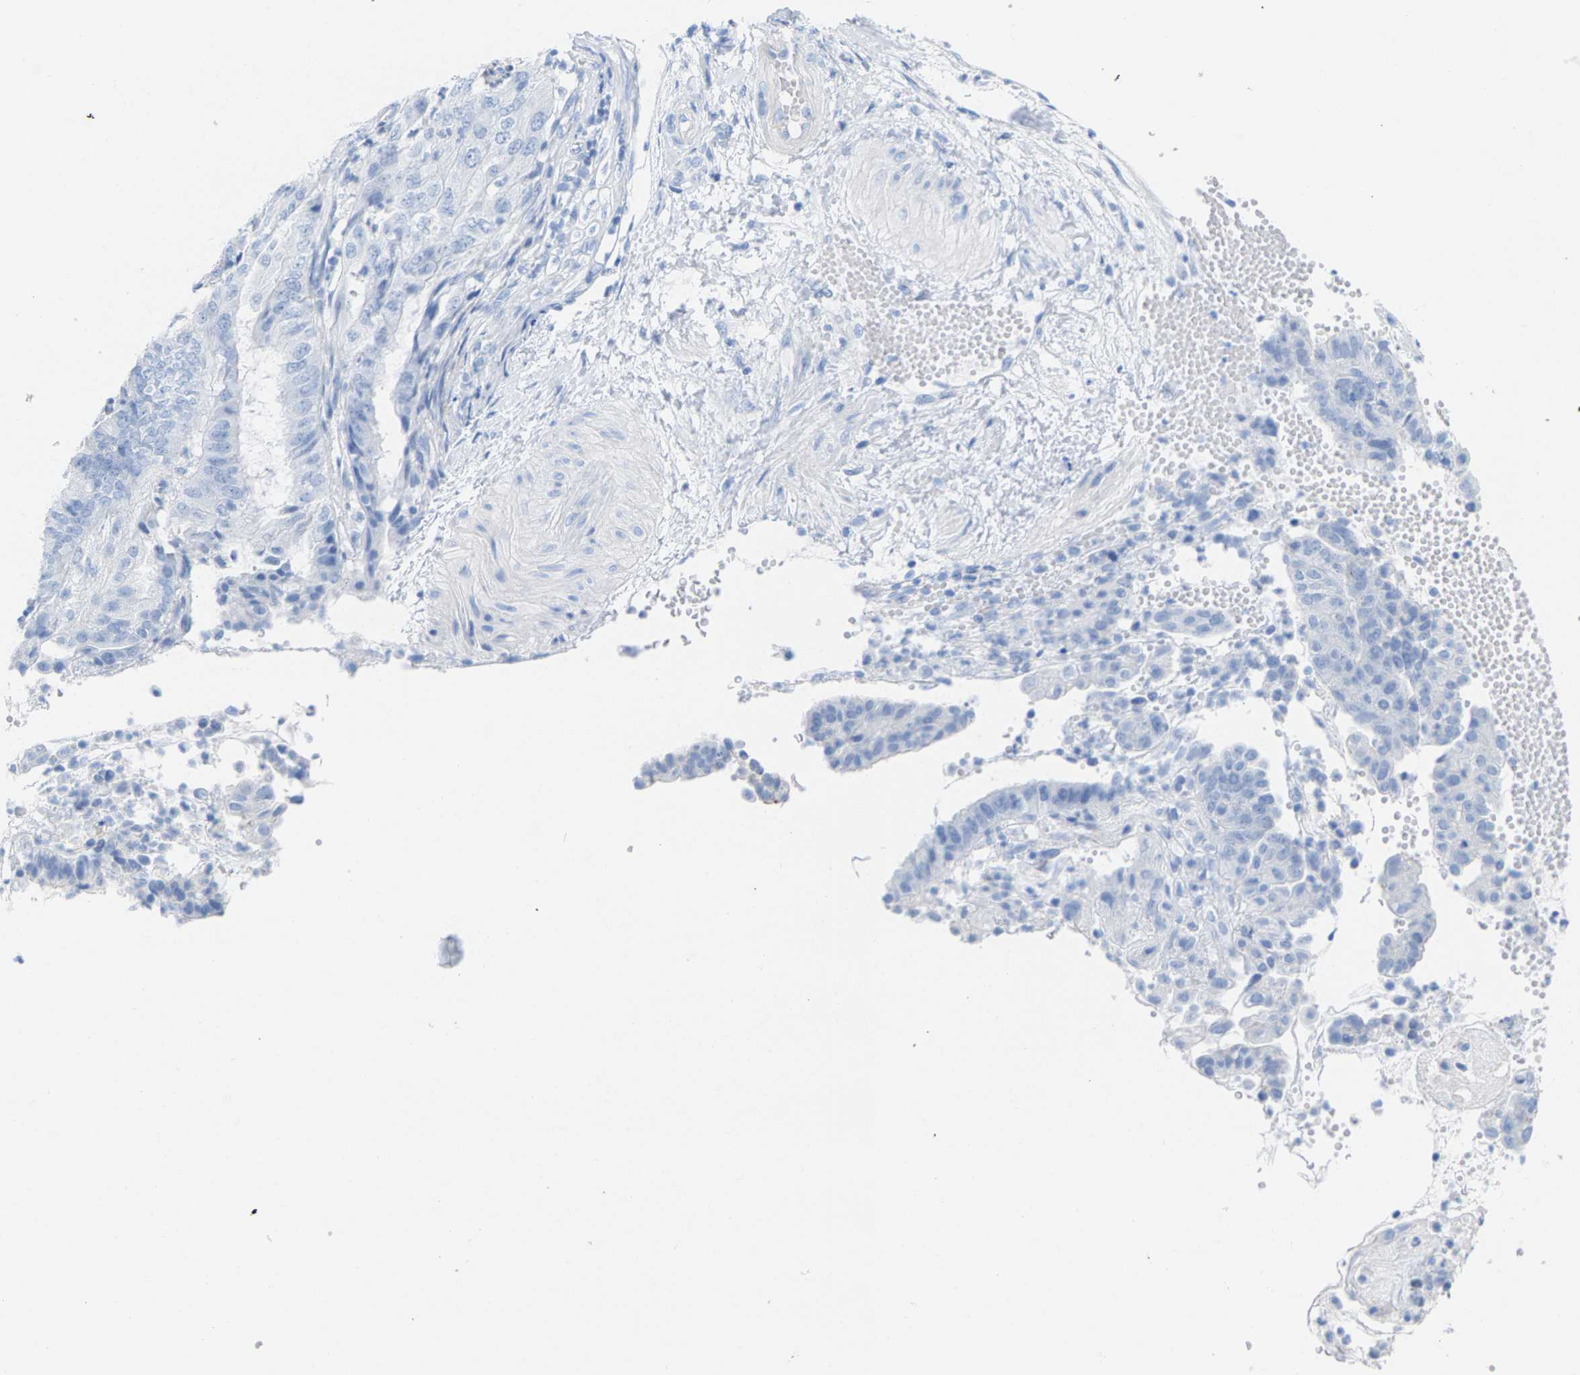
{"staining": {"intensity": "negative", "quantity": "none", "location": "none"}, "tissue": "endometrial cancer", "cell_type": "Tumor cells", "image_type": "cancer", "snomed": [{"axis": "morphology", "description": "Adenocarcinoma, NOS"}, {"axis": "topography", "description": "Endometrium"}], "caption": "This is an immunohistochemistry photomicrograph of endometrial cancer. There is no positivity in tumor cells.", "gene": "CPA1", "patient": {"sex": "female", "age": 51}}